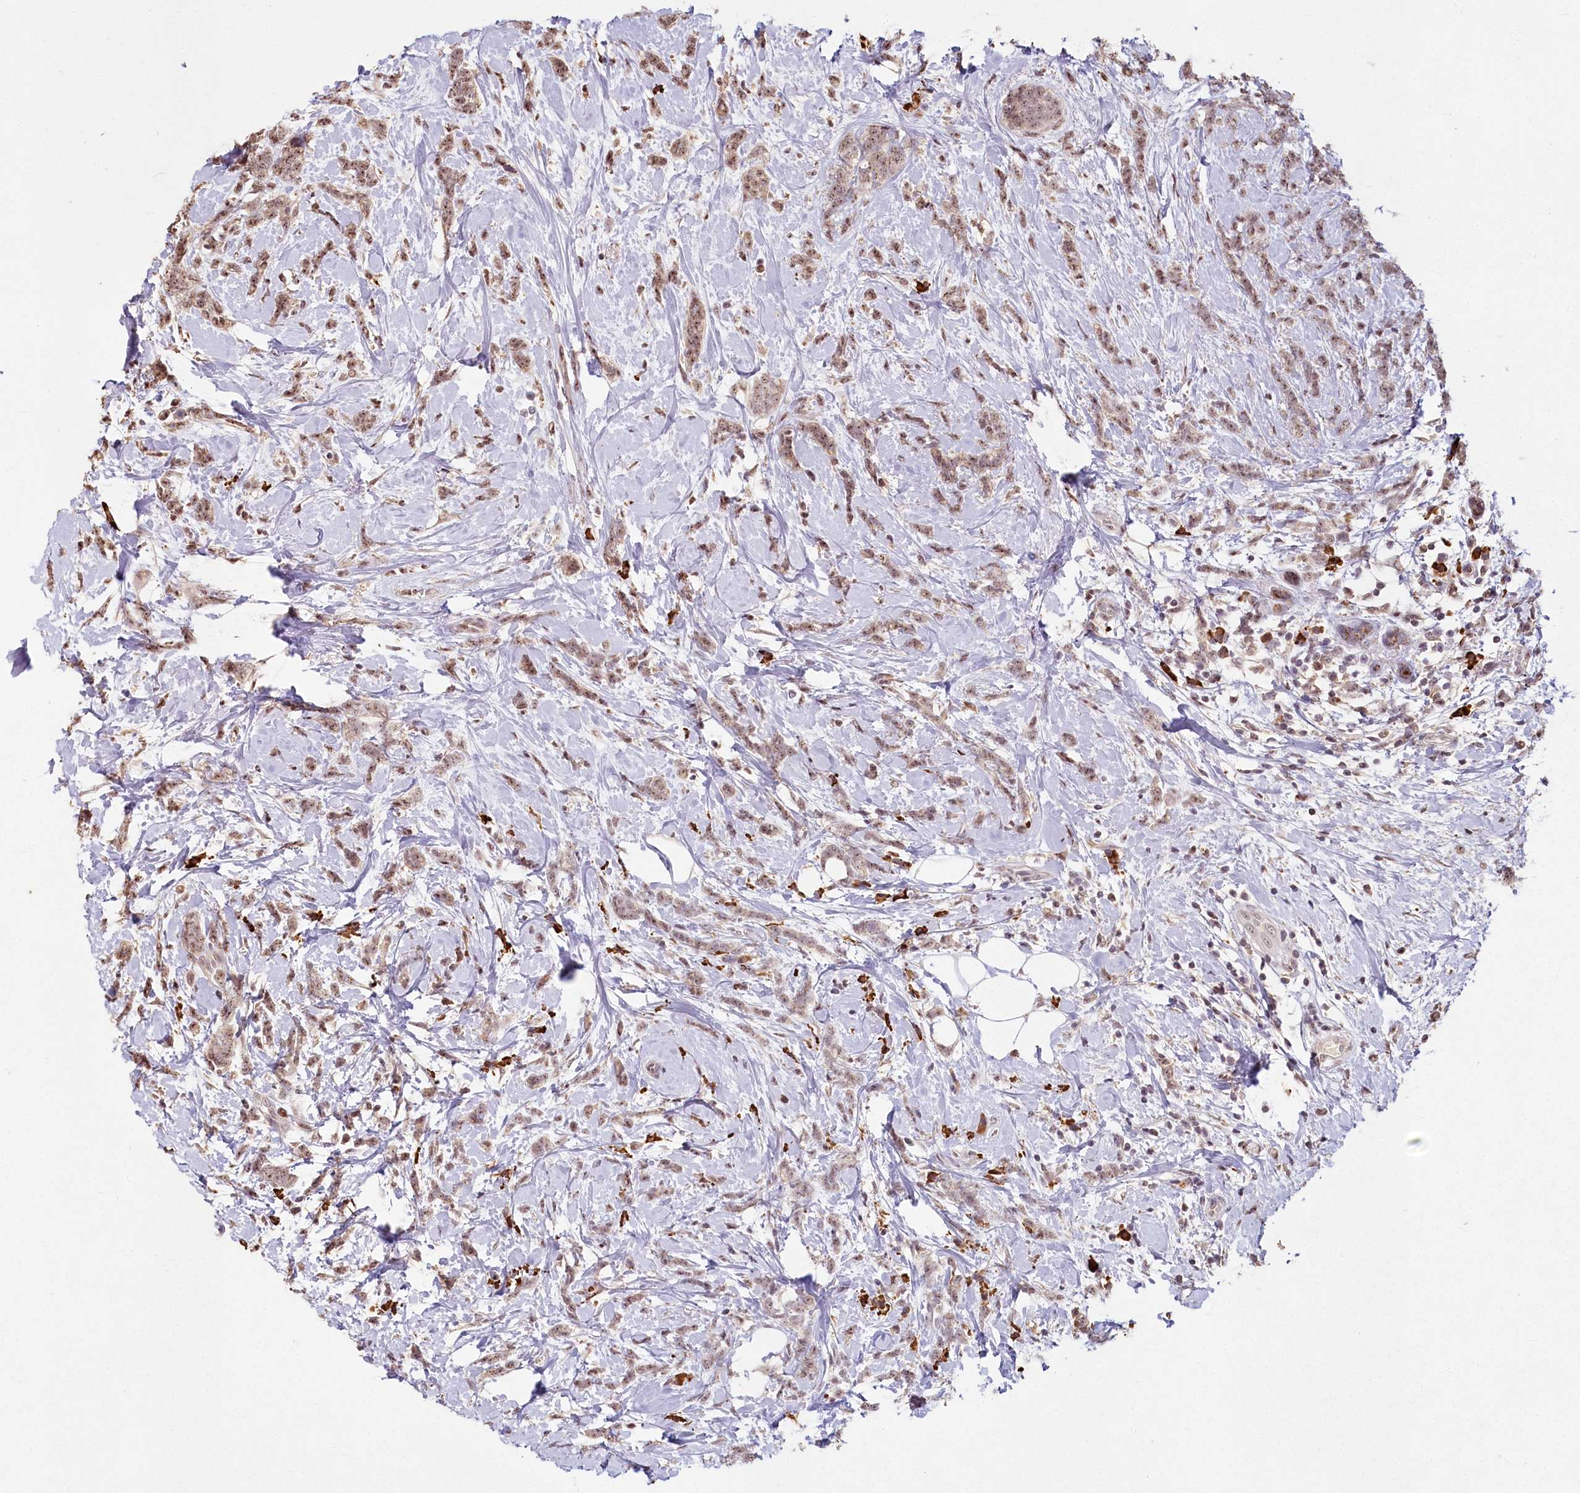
{"staining": {"intensity": "weak", "quantity": ">75%", "location": "nuclear"}, "tissue": "breast cancer", "cell_type": "Tumor cells", "image_type": "cancer", "snomed": [{"axis": "morphology", "description": "Lobular carcinoma"}, {"axis": "topography", "description": "Breast"}], "caption": "Protein analysis of lobular carcinoma (breast) tissue shows weak nuclear positivity in approximately >75% of tumor cells. Immunohistochemistry stains the protein in brown and the nuclei are stained blue.", "gene": "PYROXD1", "patient": {"sex": "female", "age": 58}}